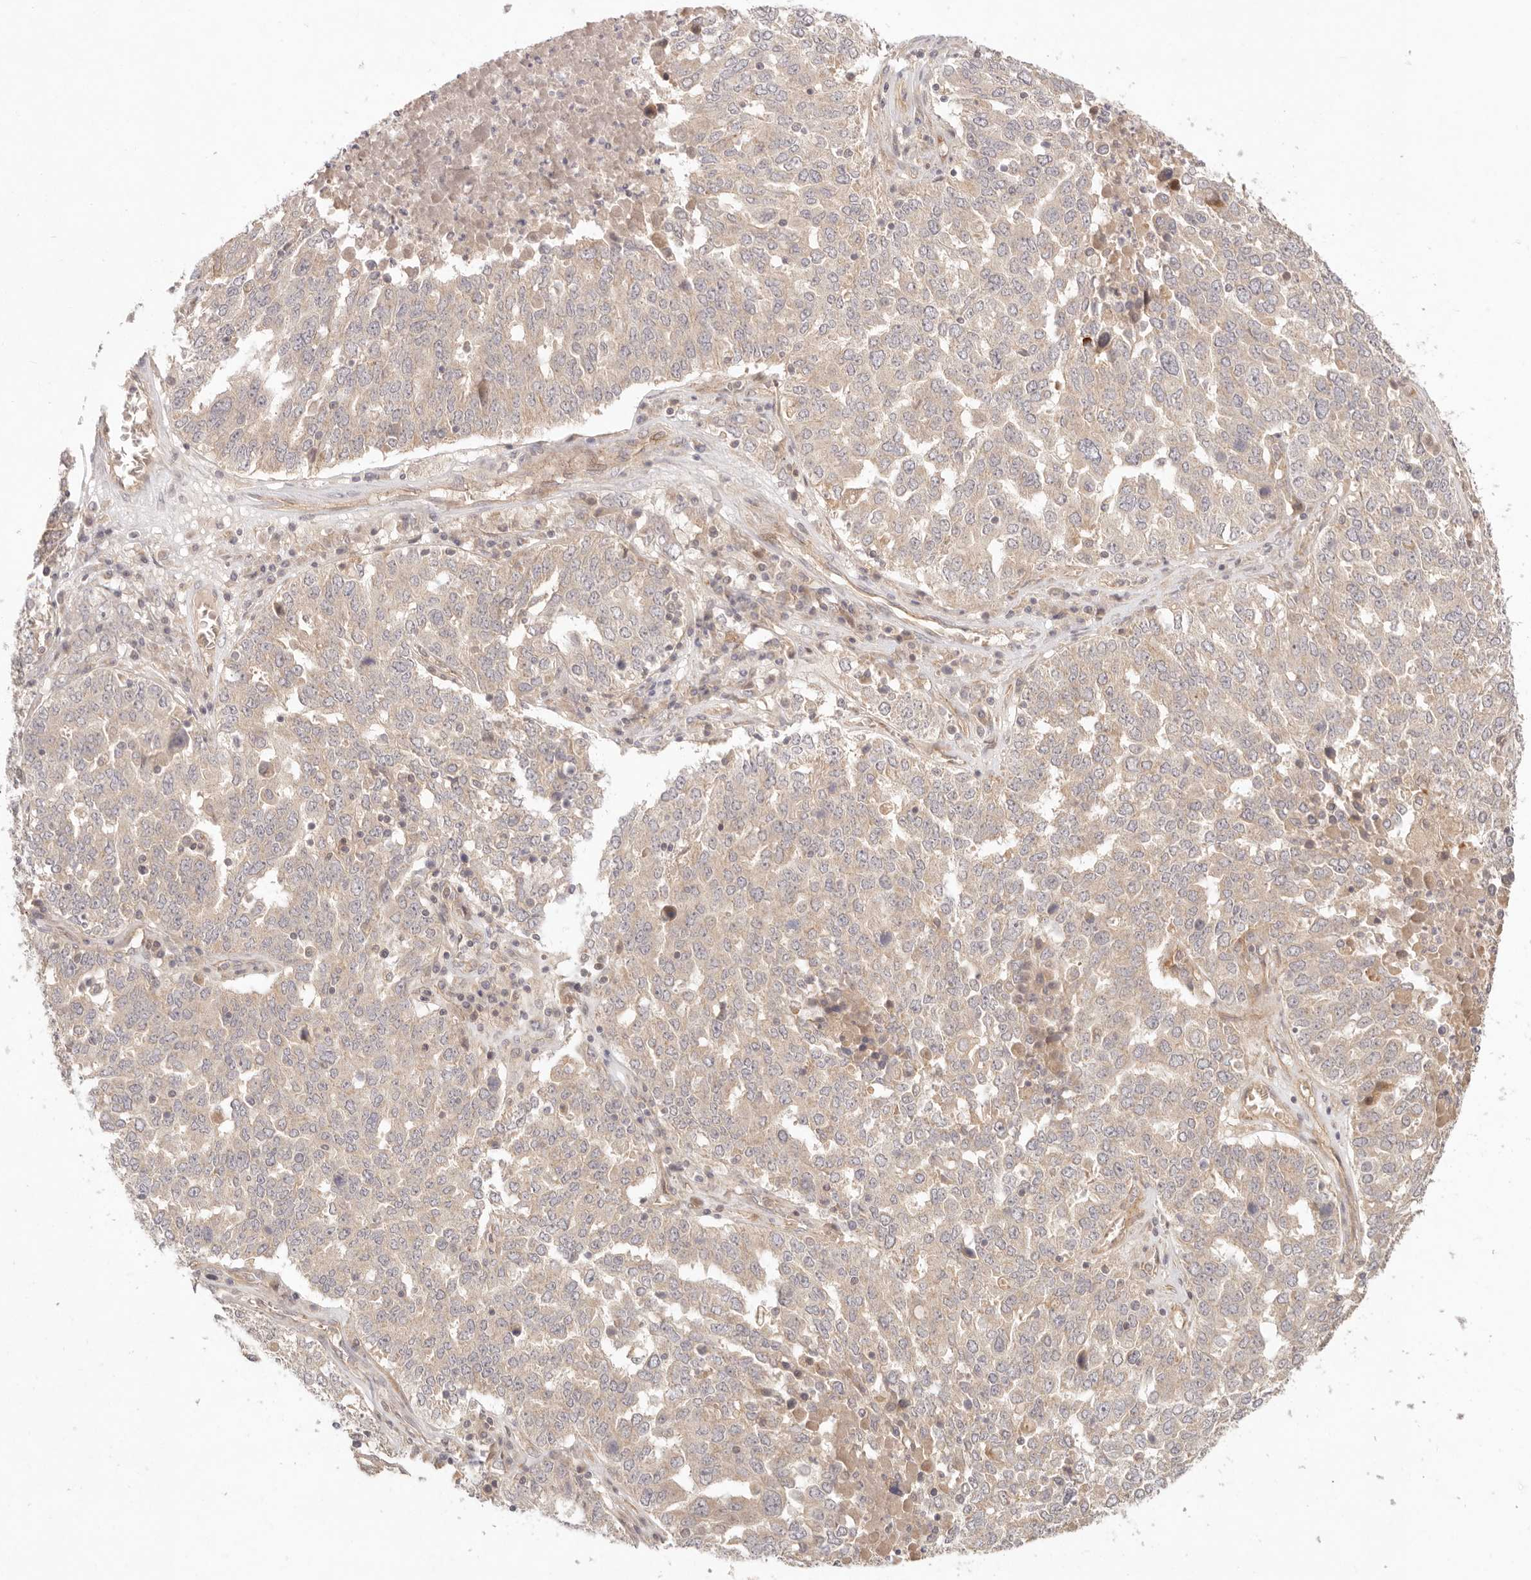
{"staining": {"intensity": "negative", "quantity": "none", "location": "none"}, "tissue": "ovarian cancer", "cell_type": "Tumor cells", "image_type": "cancer", "snomed": [{"axis": "morphology", "description": "Carcinoma, endometroid"}, {"axis": "topography", "description": "Ovary"}], "caption": "An image of human endometroid carcinoma (ovarian) is negative for staining in tumor cells.", "gene": "PPP1R3B", "patient": {"sex": "female", "age": 62}}